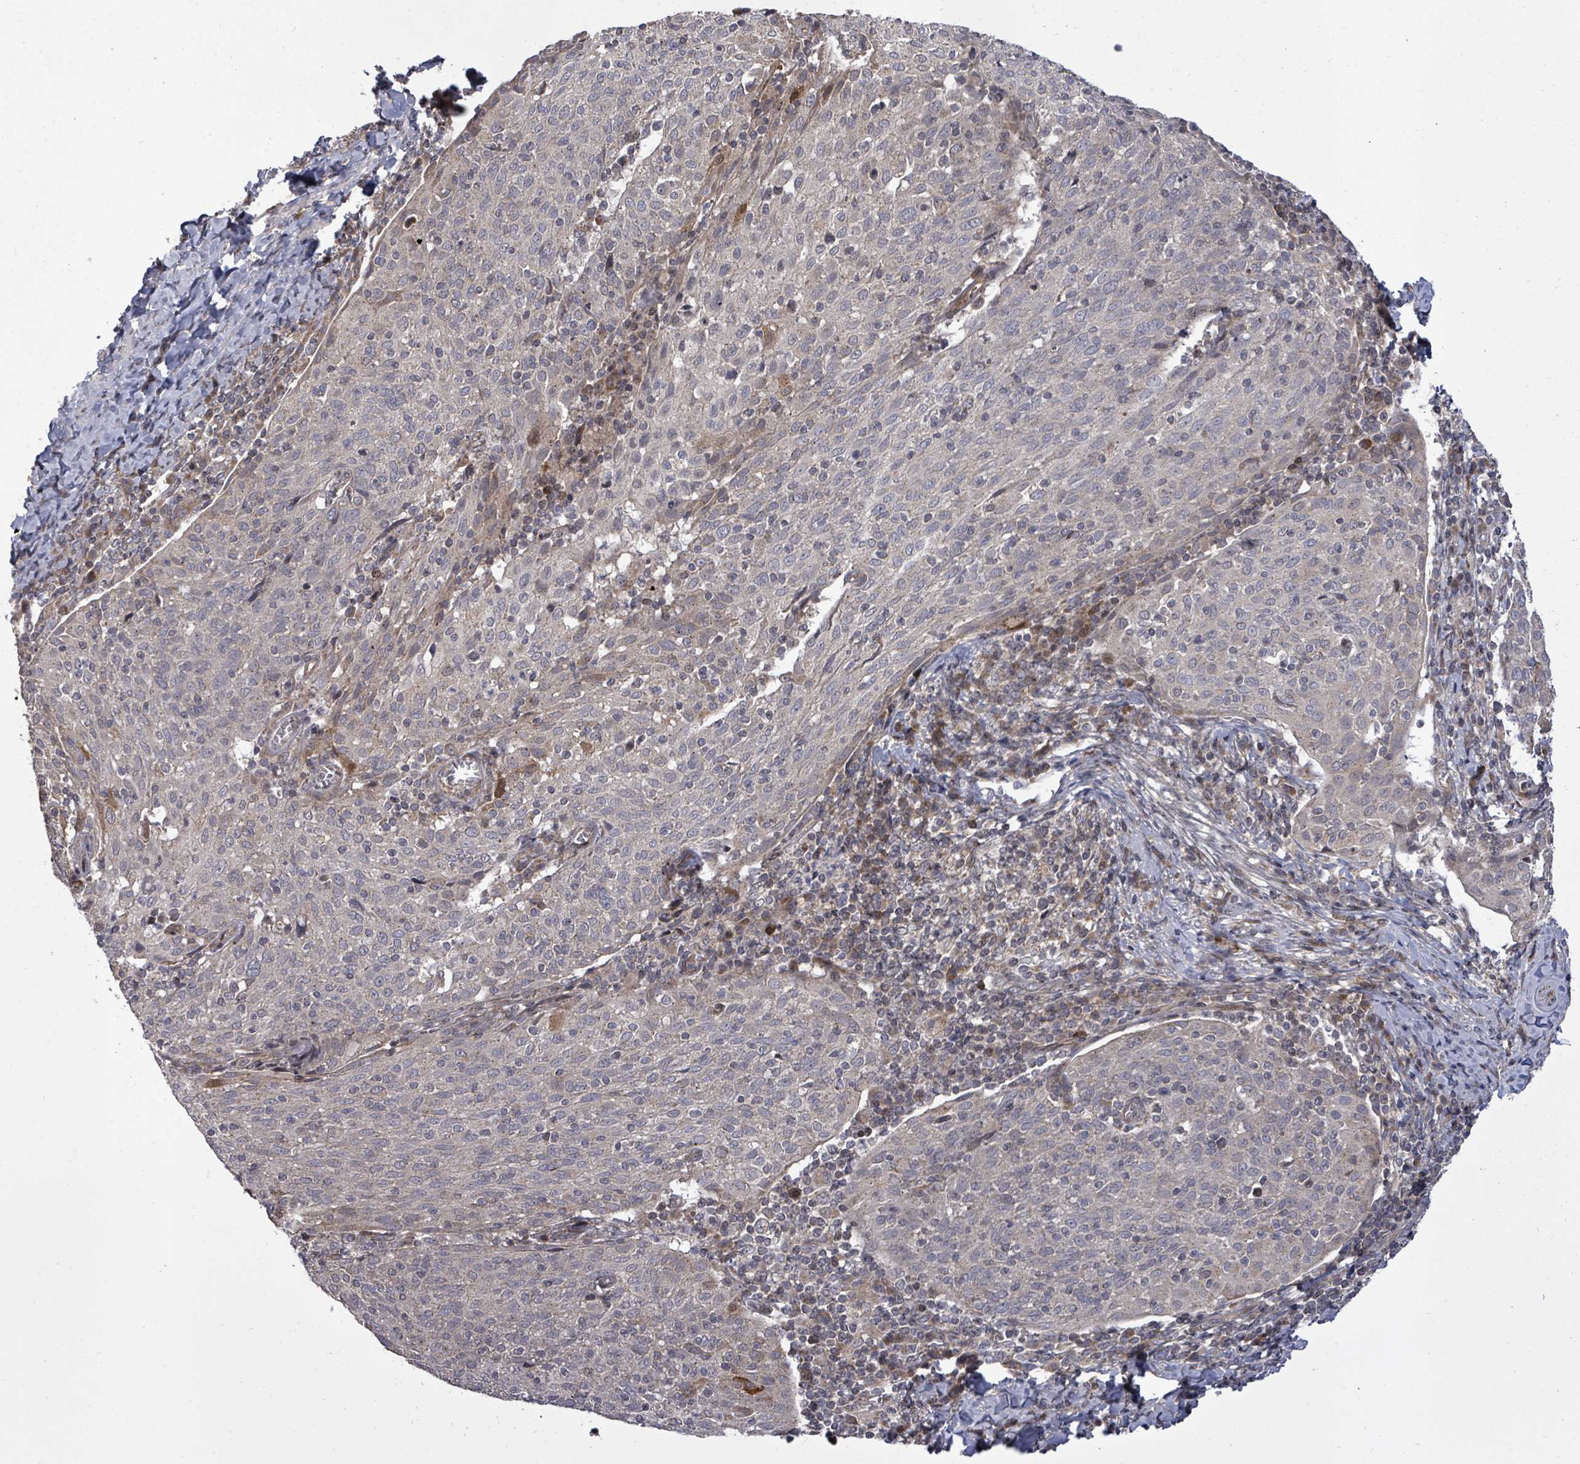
{"staining": {"intensity": "negative", "quantity": "none", "location": "none"}, "tissue": "cervical cancer", "cell_type": "Tumor cells", "image_type": "cancer", "snomed": [{"axis": "morphology", "description": "Squamous cell carcinoma, NOS"}, {"axis": "topography", "description": "Cervix"}], "caption": "Immunohistochemistry (IHC) histopathology image of neoplastic tissue: human squamous cell carcinoma (cervical) stained with DAB (3,3'-diaminobenzidine) reveals no significant protein staining in tumor cells.", "gene": "KRTAP27-1", "patient": {"sex": "female", "age": 52}}